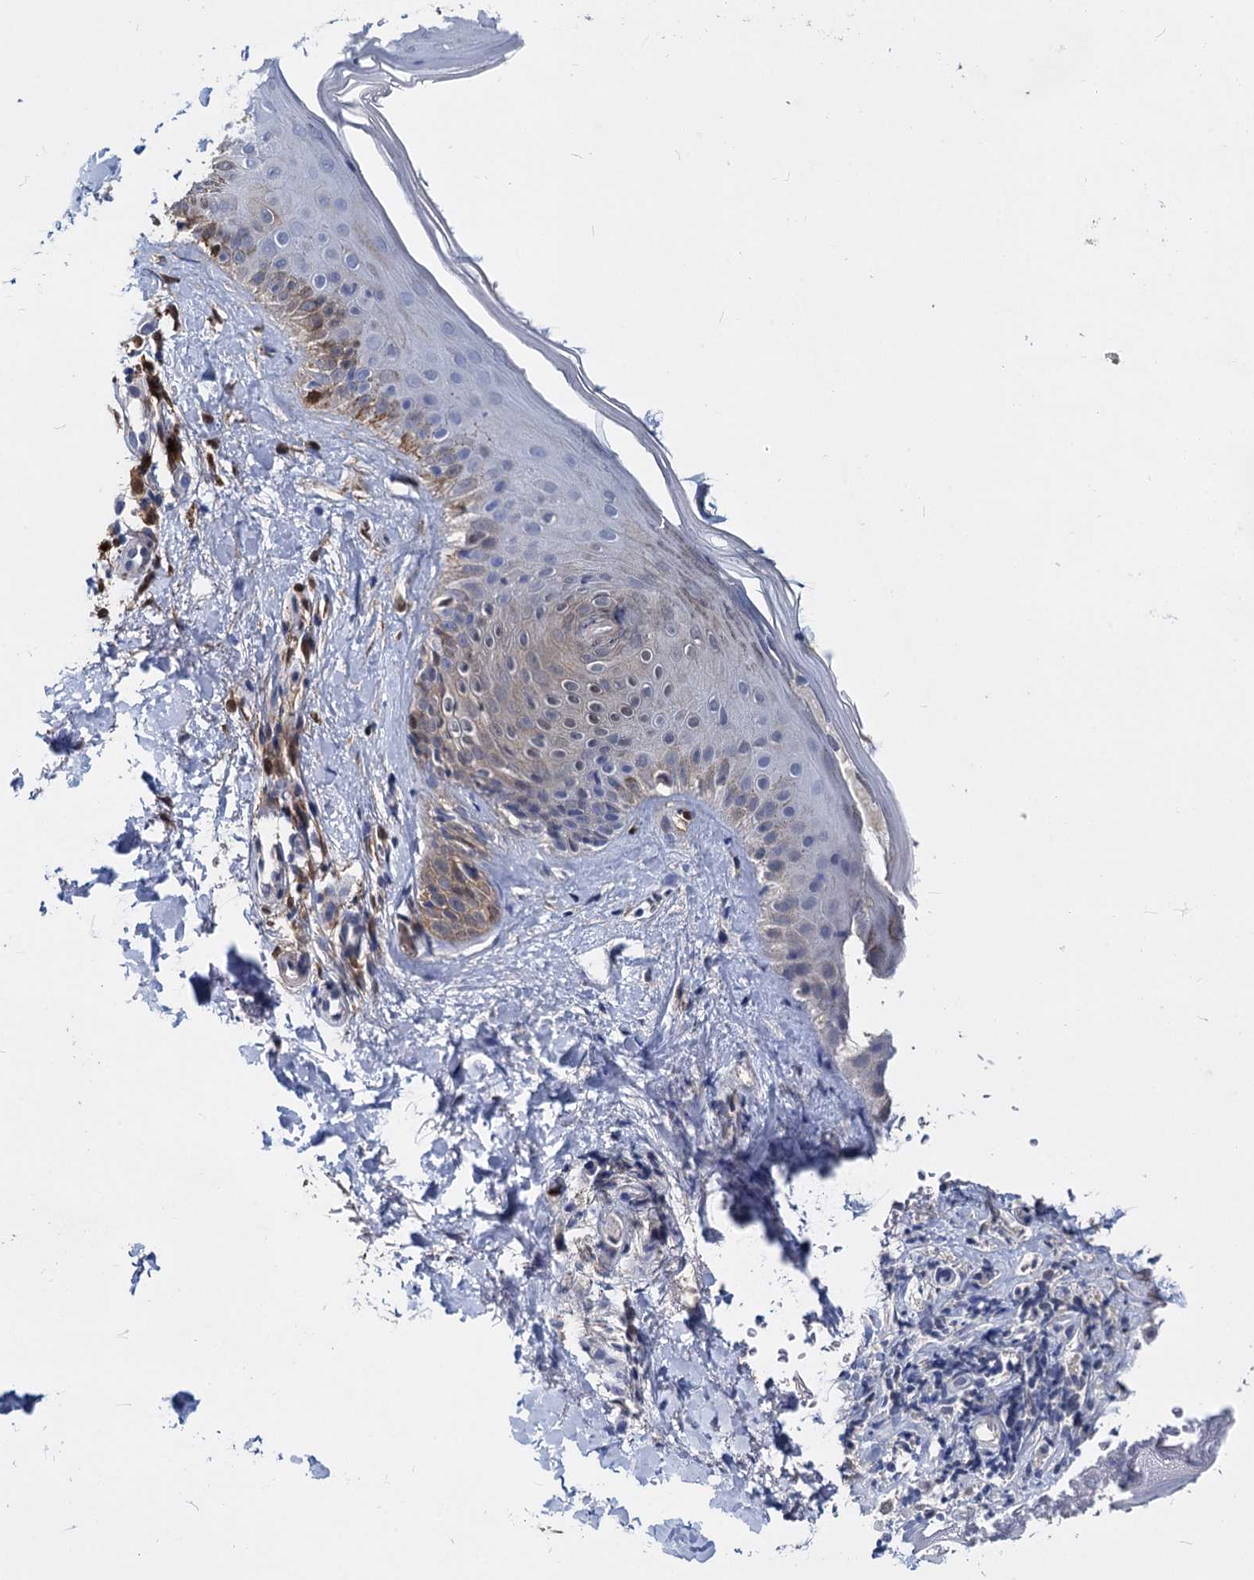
{"staining": {"intensity": "strong", "quantity": ">75%", "location": "cytoplasmic/membranous"}, "tissue": "skin", "cell_type": "Fibroblasts", "image_type": "normal", "snomed": [{"axis": "morphology", "description": "Normal tissue, NOS"}, {"axis": "topography", "description": "Skin"}], "caption": "Immunohistochemical staining of normal skin reveals >75% levels of strong cytoplasmic/membranous protein expression in approximately >75% of fibroblasts. The protein is stained brown, and the nuclei are stained in blue (DAB IHC with brightfield microscopy, high magnification).", "gene": "GSTM3", "patient": {"sex": "male", "age": 52}}